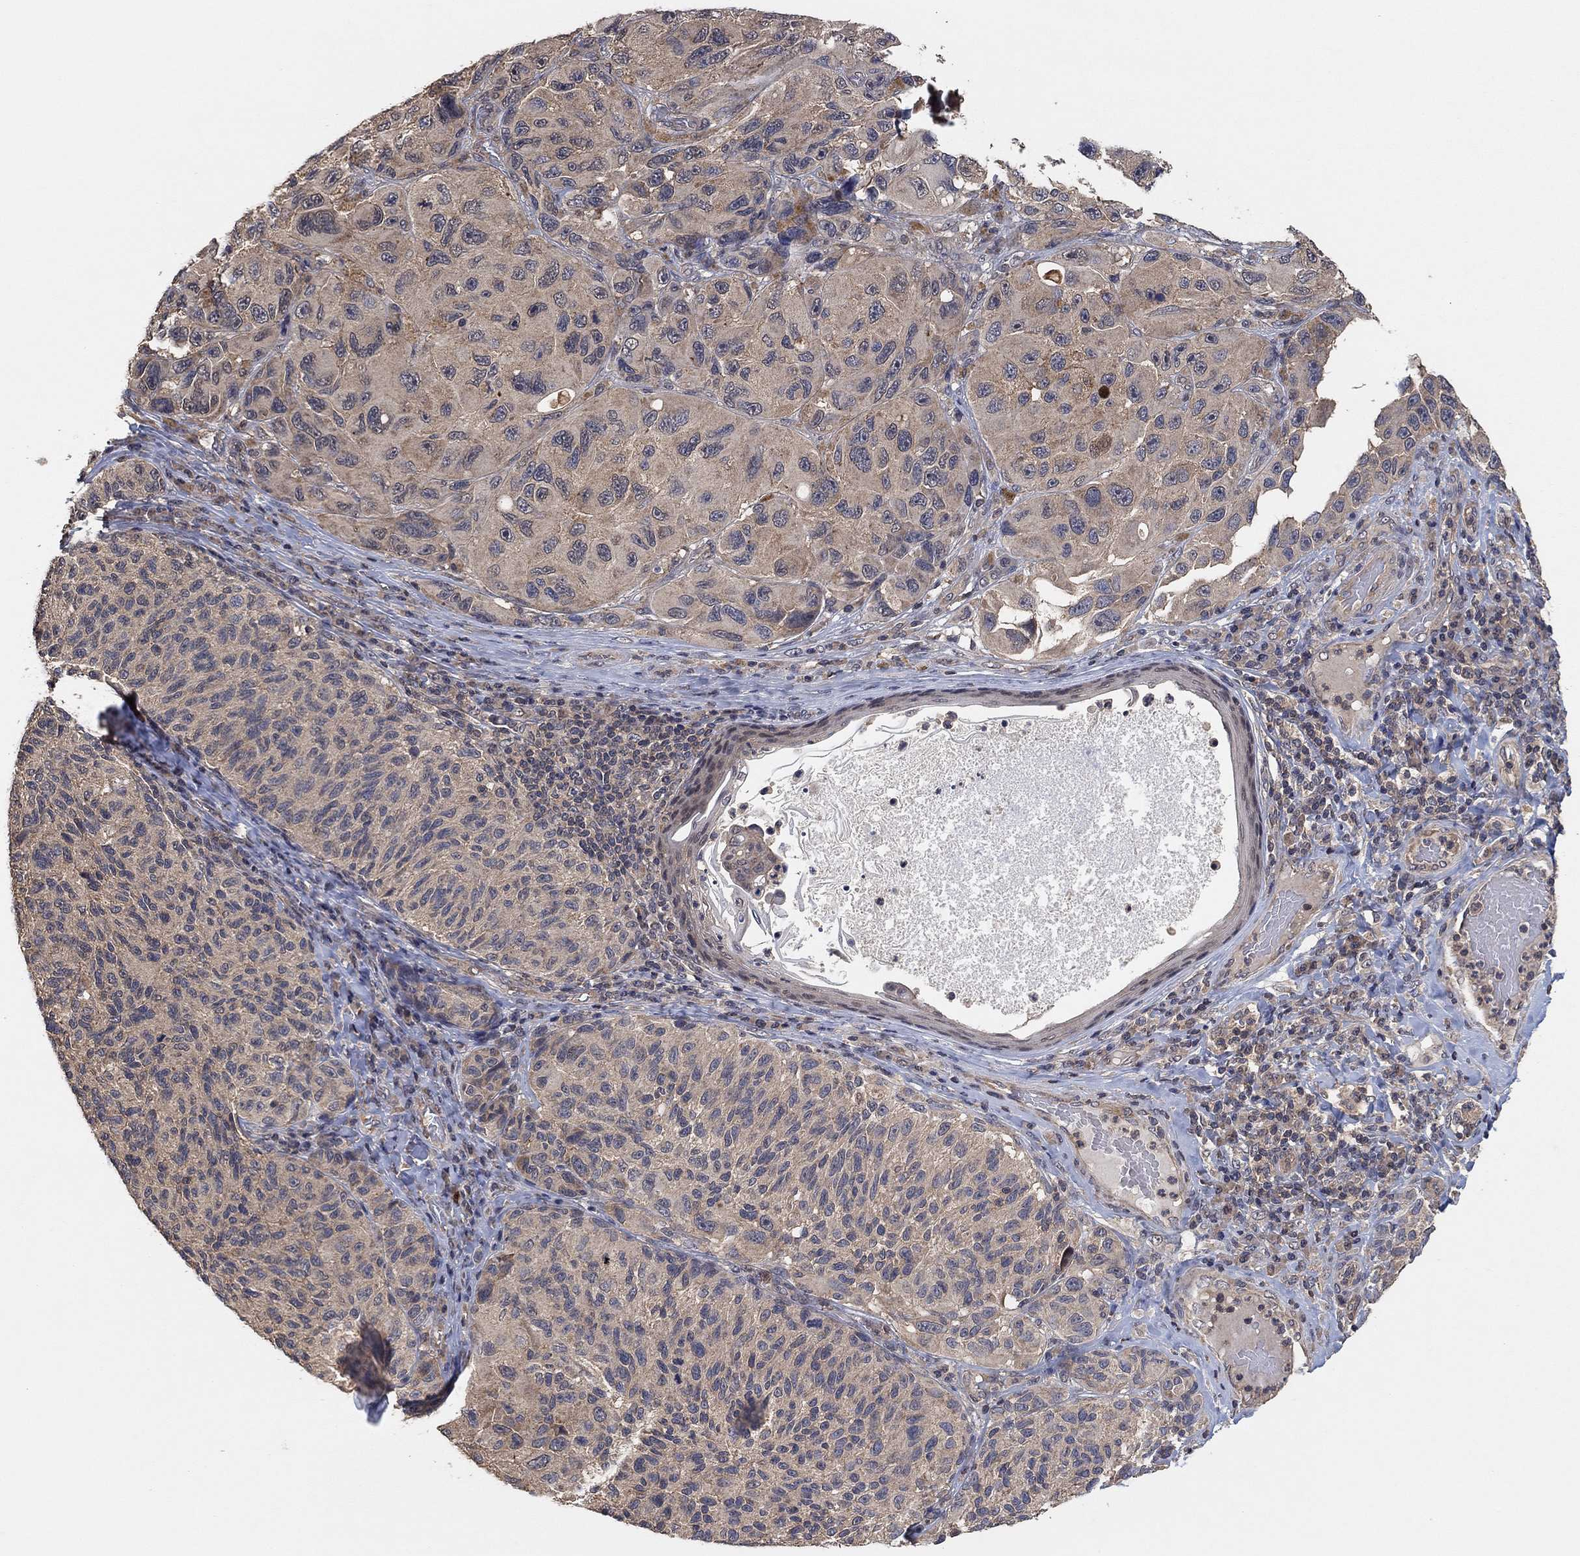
{"staining": {"intensity": "negative", "quantity": "none", "location": "none"}, "tissue": "melanoma", "cell_type": "Tumor cells", "image_type": "cancer", "snomed": [{"axis": "morphology", "description": "Malignant melanoma, NOS"}, {"axis": "topography", "description": "Skin"}], "caption": "IHC photomicrograph of malignant melanoma stained for a protein (brown), which reveals no expression in tumor cells.", "gene": "CCDC43", "patient": {"sex": "female", "age": 73}}